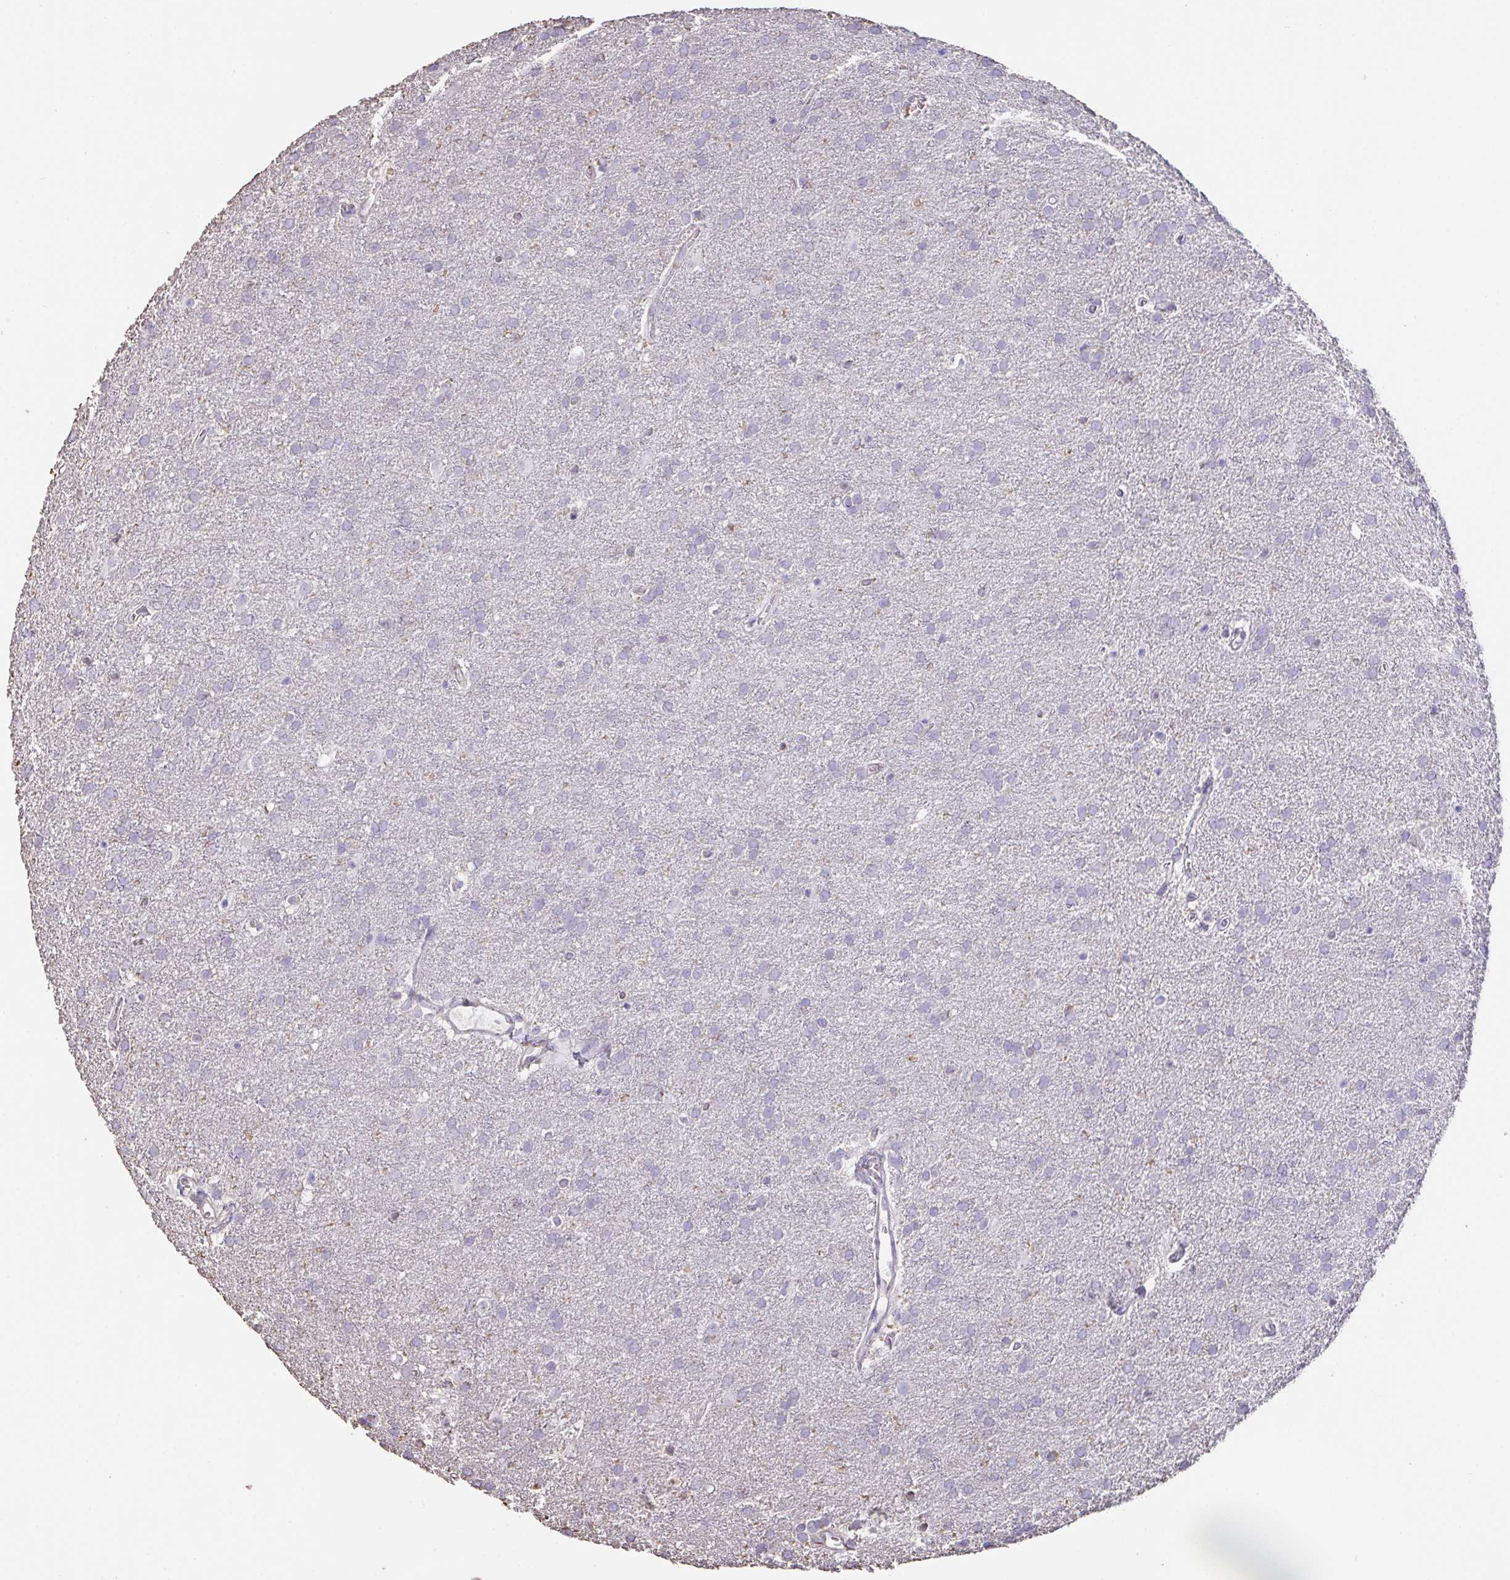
{"staining": {"intensity": "negative", "quantity": "none", "location": "none"}, "tissue": "glioma", "cell_type": "Tumor cells", "image_type": "cancer", "snomed": [{"axis": "morphology", "description": "Glioma, malignant, Low grade"}, {"axis": "topography", "description": "Brain"}], "caption": "Protein analysis of glioma reveals no significant staining in tumor cells. (DAB (3,3'-diaminobenzidine) IHC with hematoxylin counter stain).", "gene": "IL23R", "patient": {"sex": "female", "age": 32}}